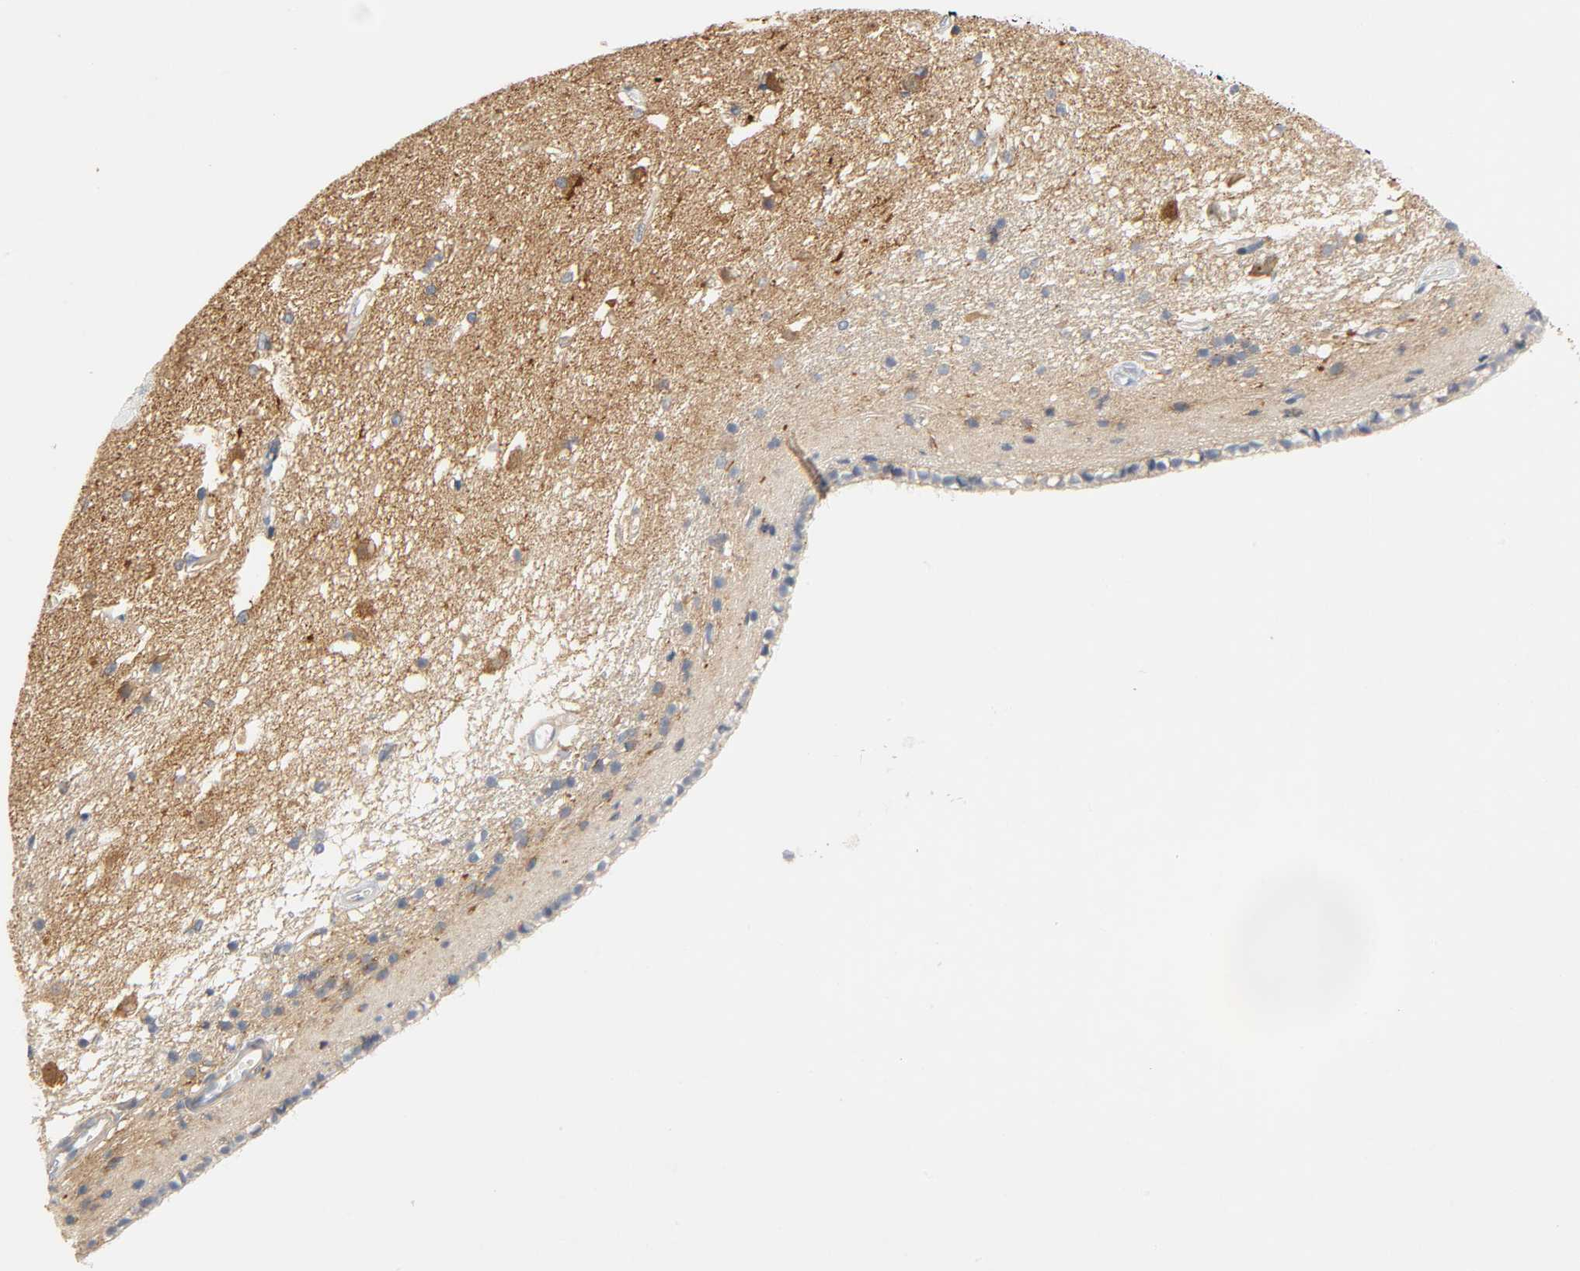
{"staining": {"intensity": "moderate", "quantity": "25%-75%", "location": "cytoplasmic/membranous"}, "tissue": "caudate", "cell_type": "Glial cells", "image_type": "normal", "snomed": [{"axis": "morphology", "description": "Normal tissue, NOS"}, {"axis": "topography", "description": "Lateral ventricle wall"}], "caption": "Human caudate stained for a protein (brown) reveals moderate cytoplasmic/membranous positive positivity in about 25%-75% of glial cells.", "gene": "ARPC1A", "patient": {"sex": "female", "age": 19}}